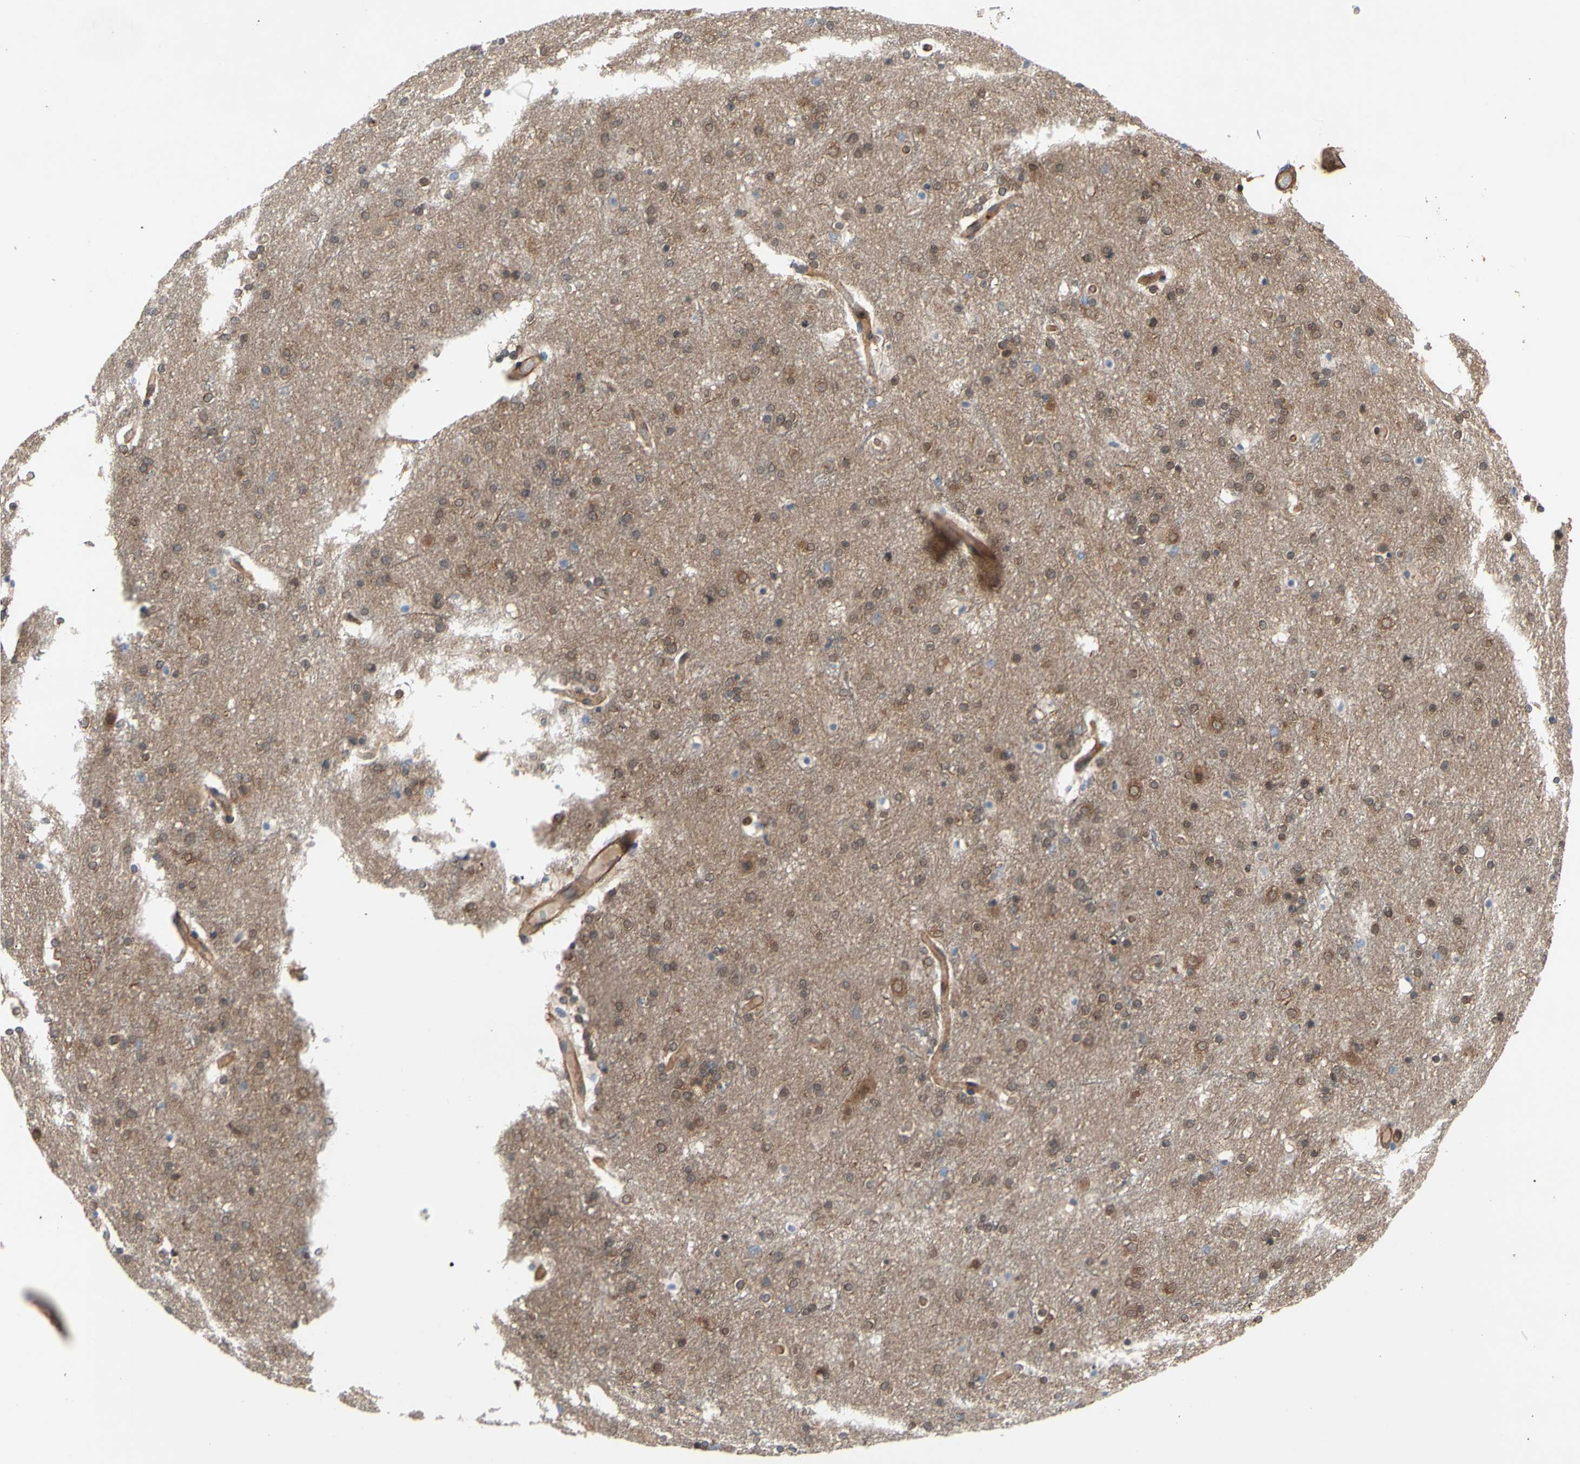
{"staining": {"intensity": "moderate", "quantity": ">75%", "location": "cytoplasmic/membranous"}, "tissue": "cerebral cortex", "cell_type": "Endothelial cells", "image_type": "normal", "snomed": [{"axis": "morphology", "description": "Normal tissue, NOS"}, {"axis": "topography", "description": "Cerebral cortex"}], "caption": "A brown stain shows moderate cytoplasmic/membranous staining of a protein in endothelial cells of normal human cerebral cortex. (Stains: DAB in brown, nuclei in blue, Microscopy: brightfield microscopy at high magnification).", "gene": "CTTNBP2", "patient": {"sex": "female", "age": 54}}